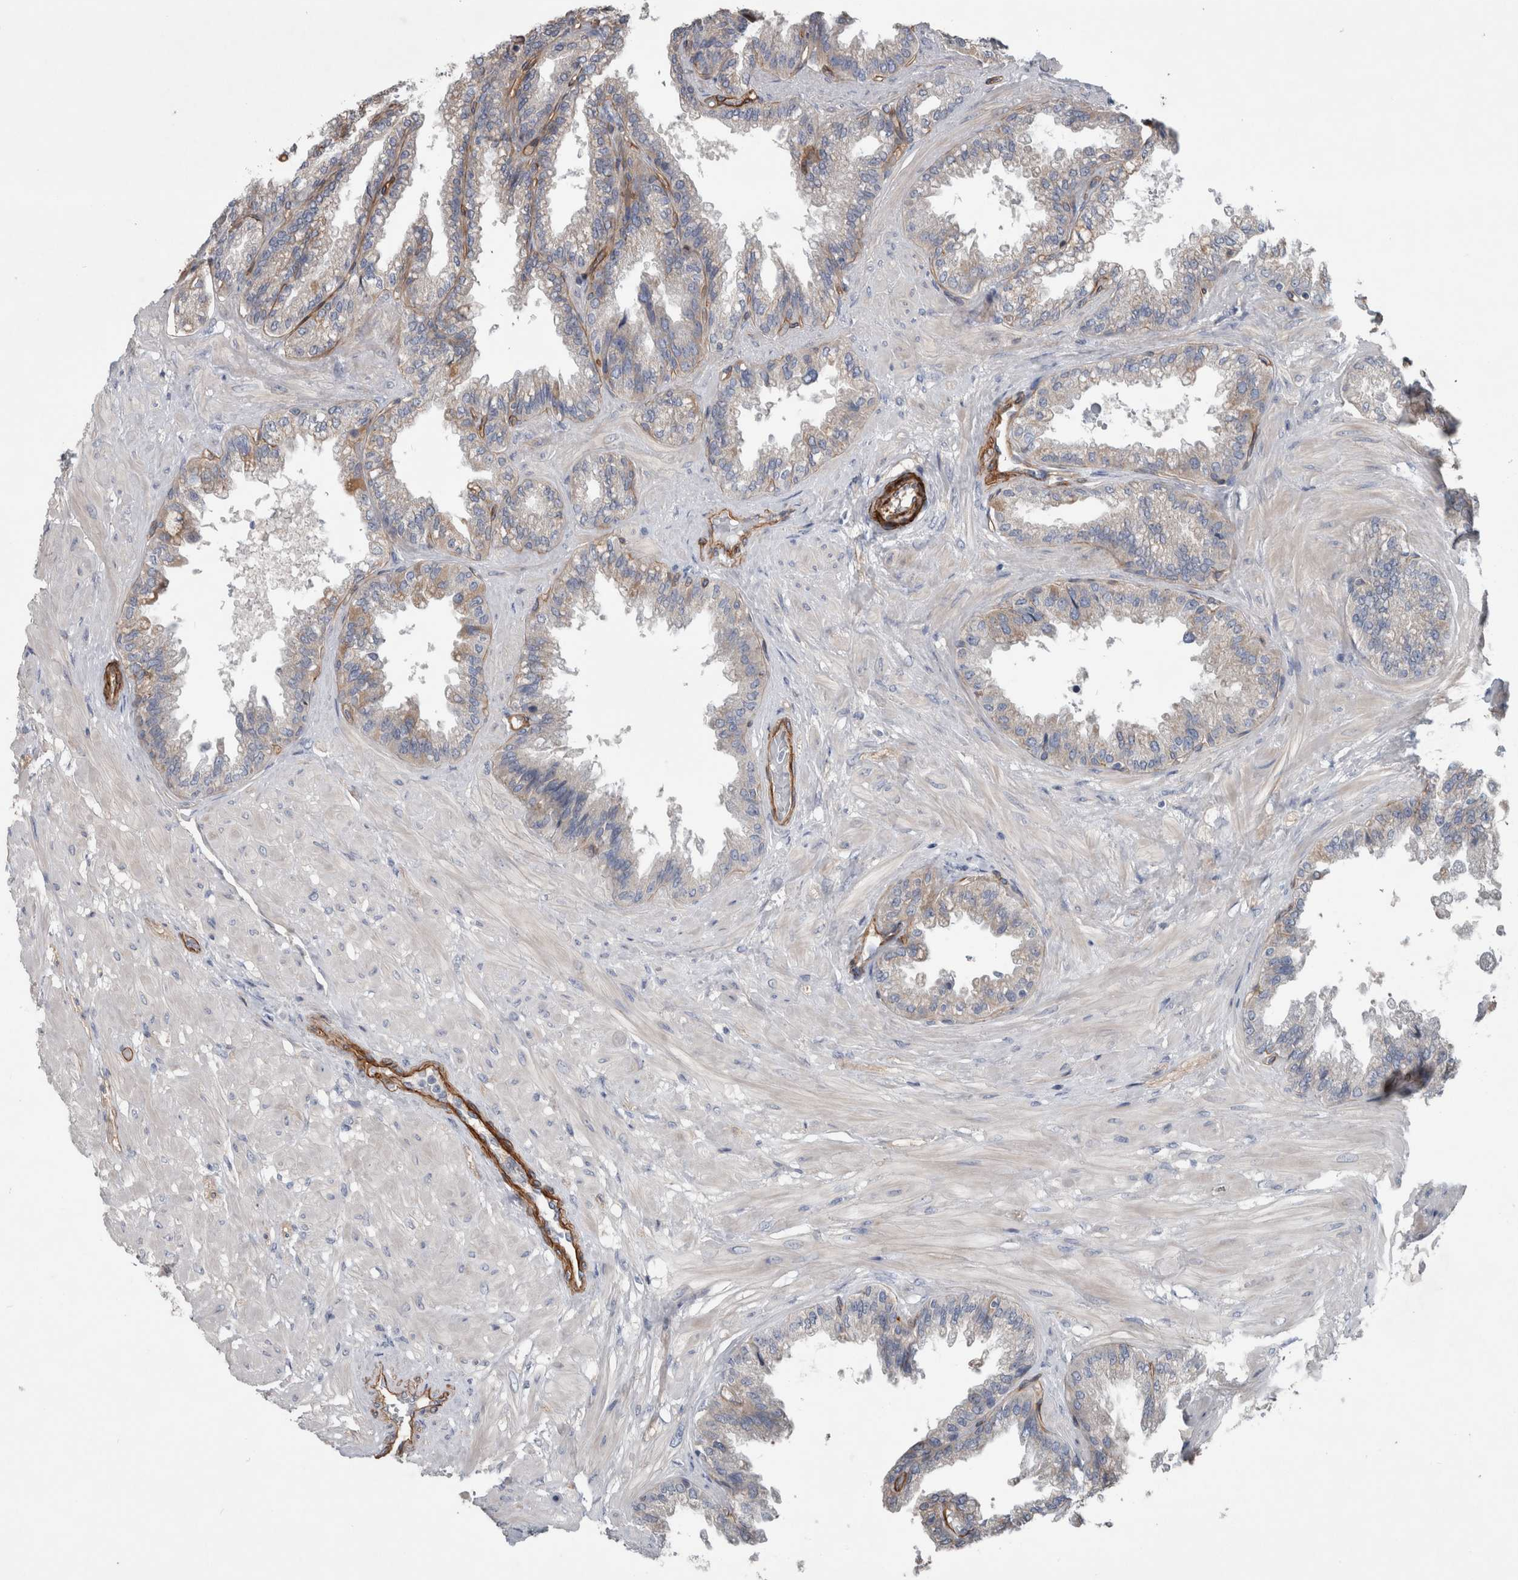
{"staining": {"intensity": "weak", "quantity": "<25%", "location": "cytoplasmic/membranous"}, "tissue": "seminal vesicle", "cell_type": "Glandular cells", "image_type": "normal", "snomed": [{"axis": "morphology", "description": "Normal tissue, NOS"}, {"axis": "topography", "description": "Seminal veicle"}], "caption": "The IHC image has no significant positivity in glandular cells of seminal vesicle.", "gene": "BCAM", "patient": {"sex": "male", "age": 46}}